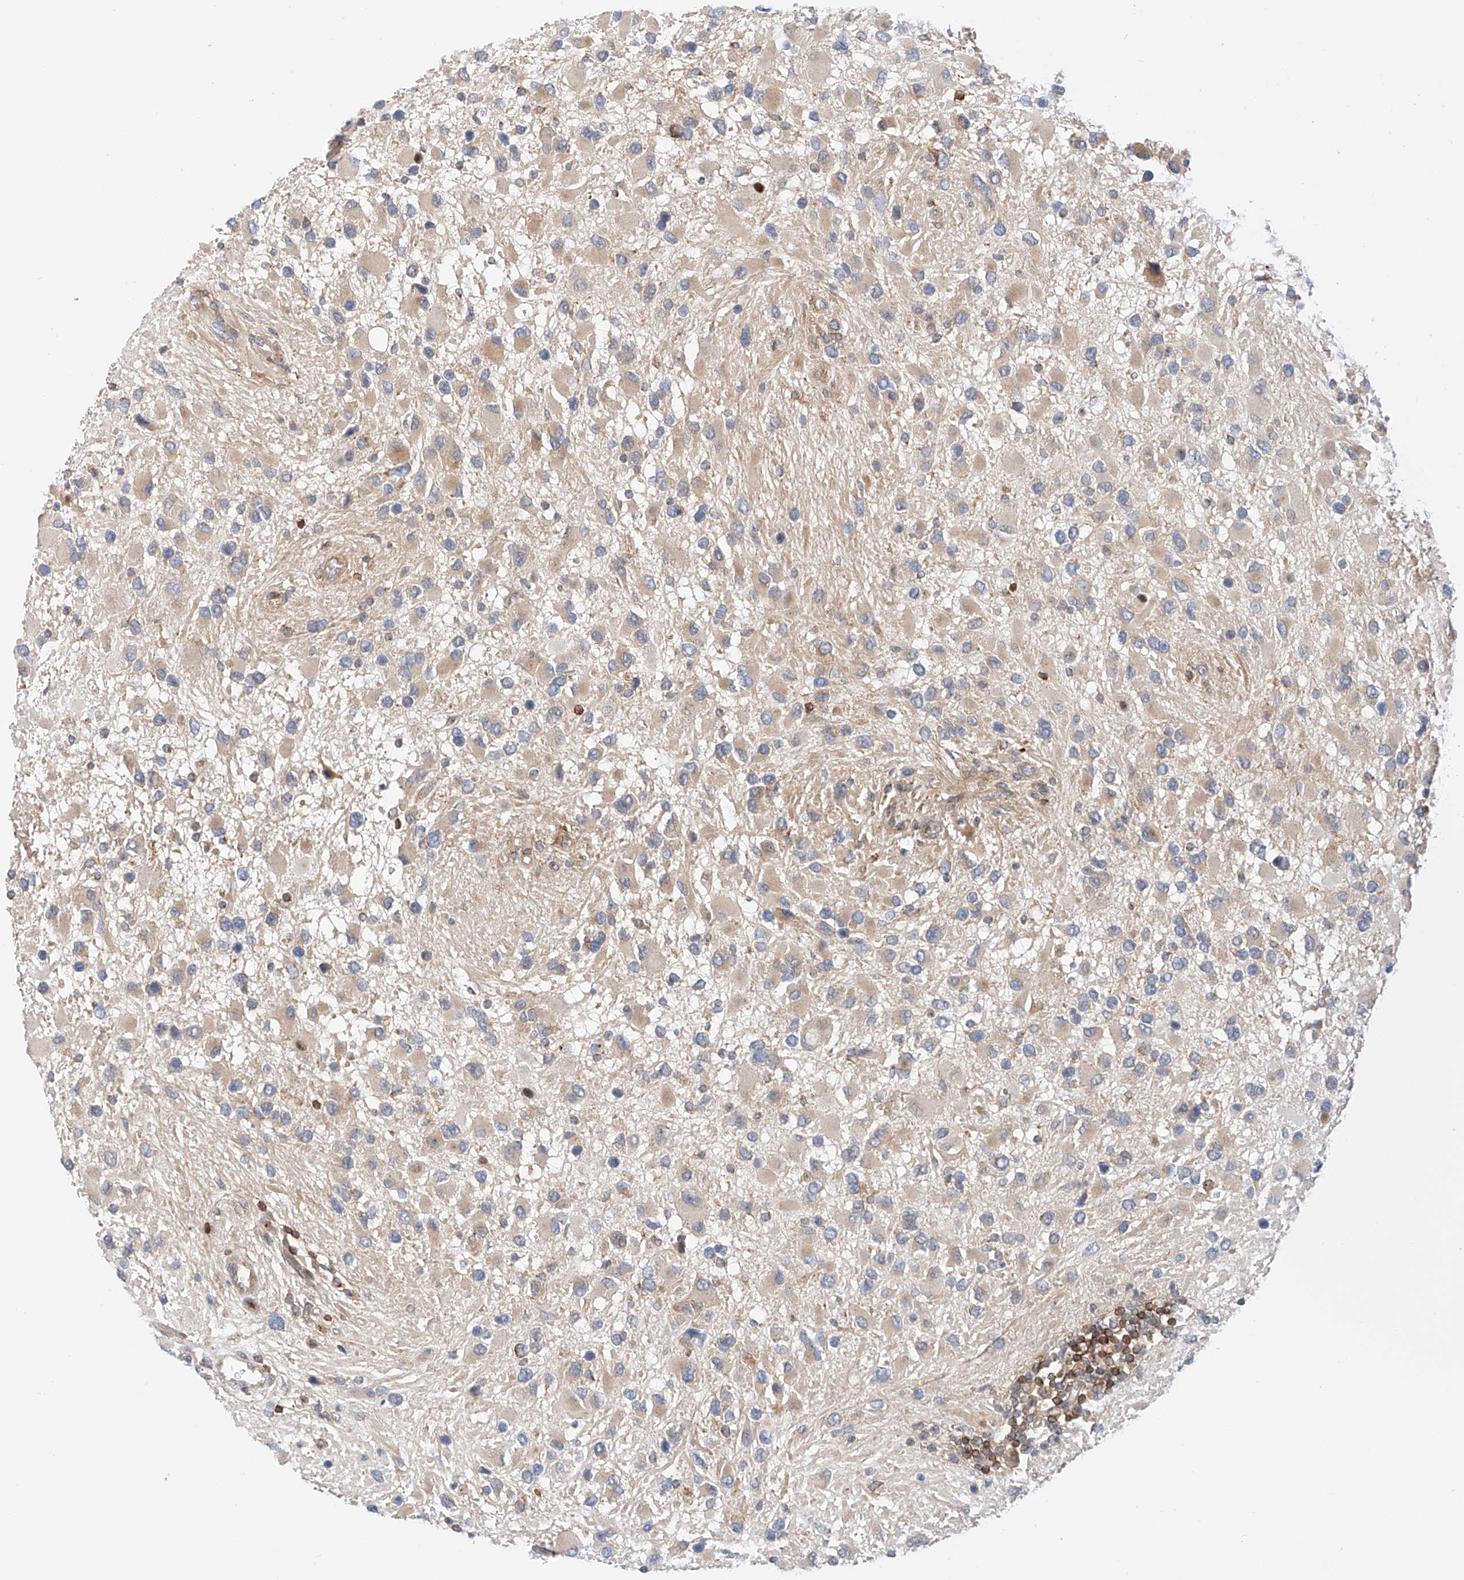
{"staining": {"intensity": "weak", "quantity": "25%-75%", "location": "cytoplasmic/membranous"}, "tissue": "glioma", "cell_type": "Tumor cells", "image_type": "cancer", "snomed": [{"axis": "morphology", "description": "Glioma, malignant, High grade"}, {"axis": "topography", "description": "Brain"}], "caption": "Immunohistochemical staining of malignant glioma (high-grade) demonstrates weak cytoplasmic/membranous protein expression in approximately 25%-75% of tumor cells.", "gene": "MFN2", "patient": {"sex": "male", "age": 53}}